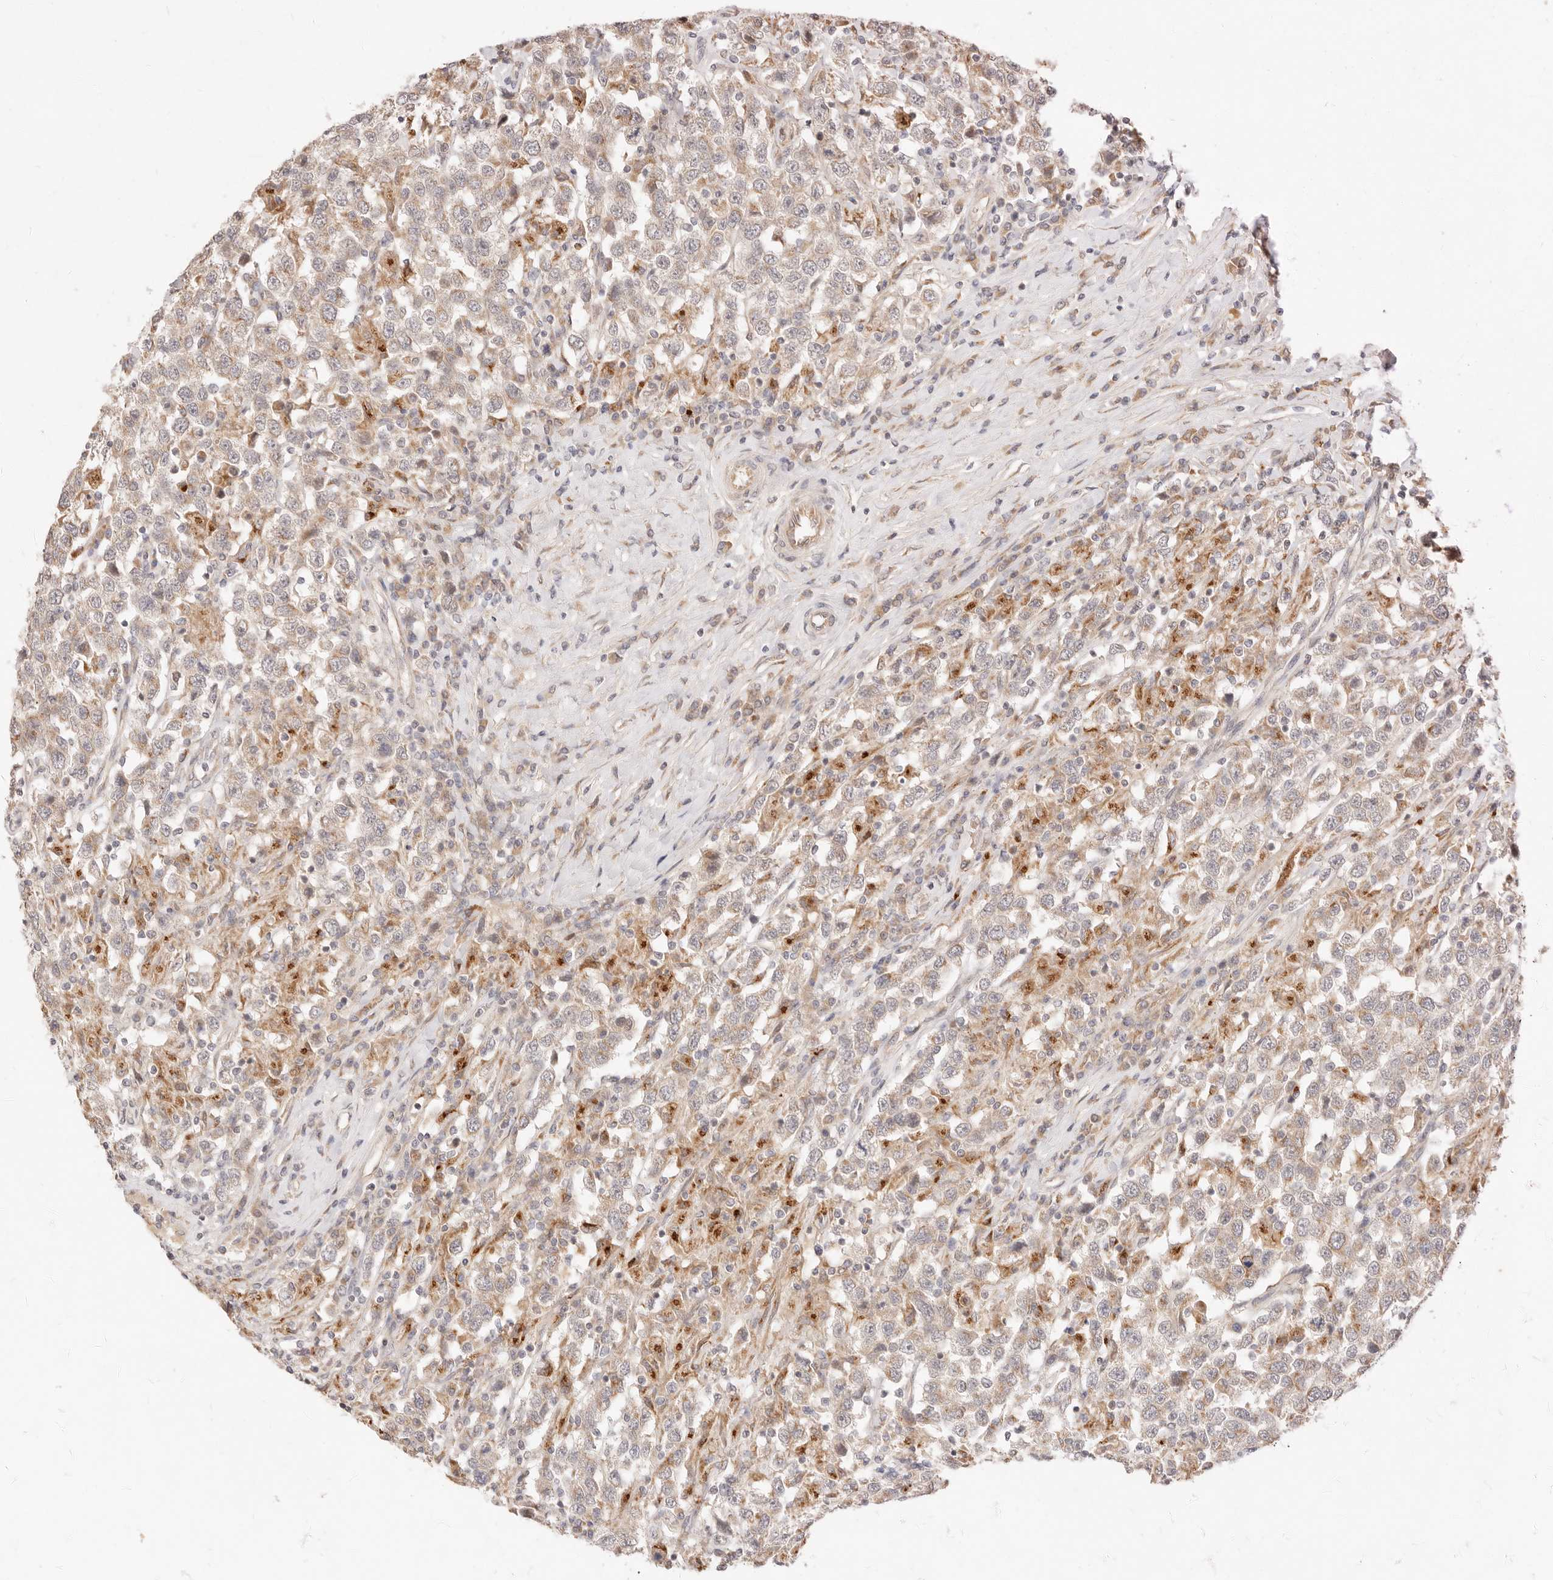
{"staining": {"intensity": "weak", "quantity": ">75%", "location": "cytoplasmic/membranous"}, "tissue": "testis cancer", "cell_type": "Tumor cells", "image_type": "cancer", "snomed": [{"axis": "morphology", "description": "Seminoma, NOS"}, {"axis": "topography", "description": "Testis"}], "caption": "Immunohistochemical staining of testis seminoma reveals low levels of weak cytoplasmic/membranous positivity in approximately >75% of tumor cells. Immunohistochemistry (ihc) stains the protein of interest in brown and the nuclei are stained blue.", "gene": "UBXN10", "patient": {"sex": "male", "age": 41}}